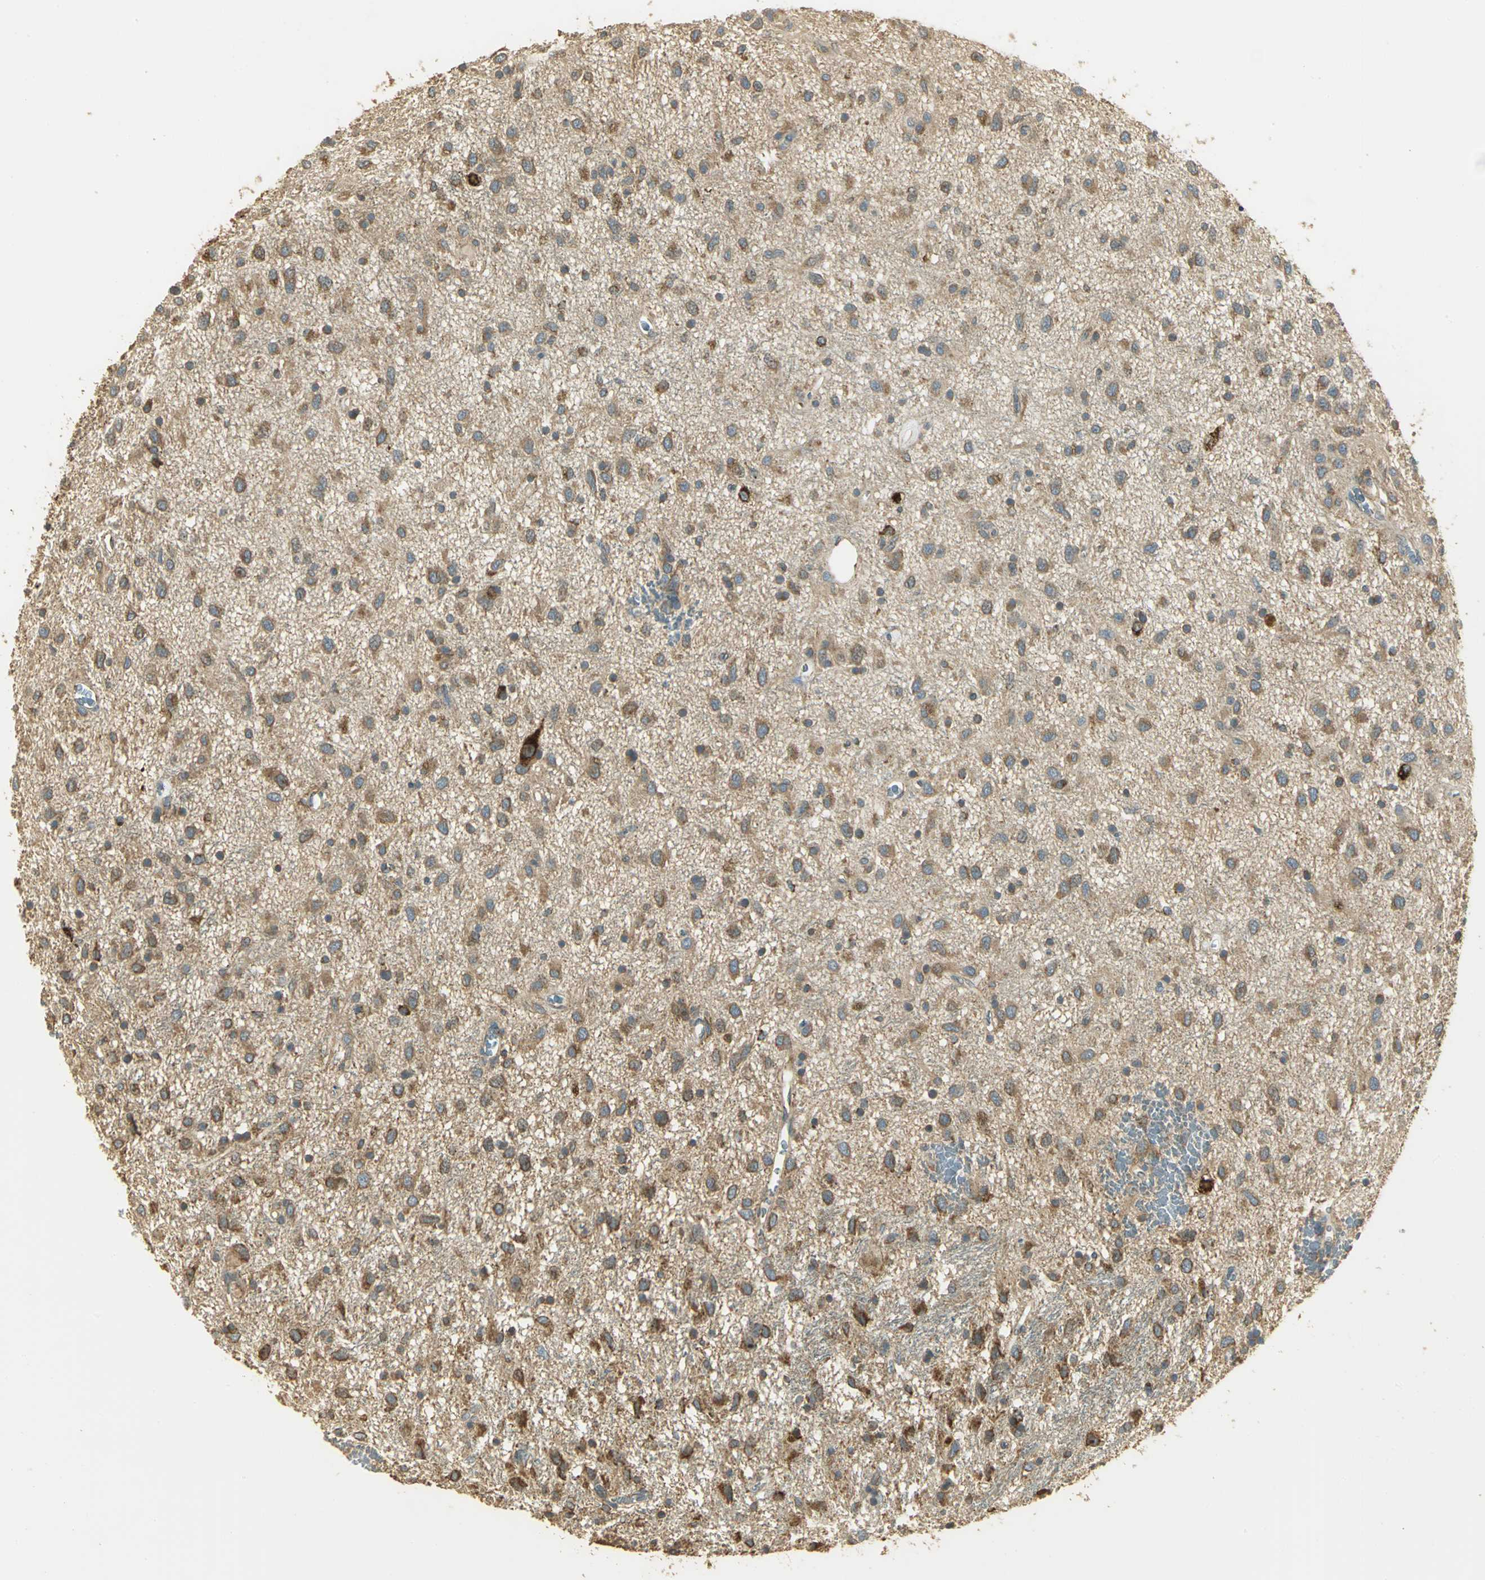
{"staining": {"intensity": "moderate", "quantity": ">75%", "location": "cytoplasmic/membranous"}, "tissue": "glioma", "cell_type": "Tumor cells", "image_type": "cancer", "snomed": [{"axis": "morphology", "description": "Glioma, malignant, Low grade"}, {"axis": "topography", "description": "Brain"}], "caption": "A medium amount of moderate cytoplasmic/membranous staining is present in about >75% of tumor cells in glioma tissue.", "gene": "RARS1", "patient": {"sex": "male", "age": 77}}